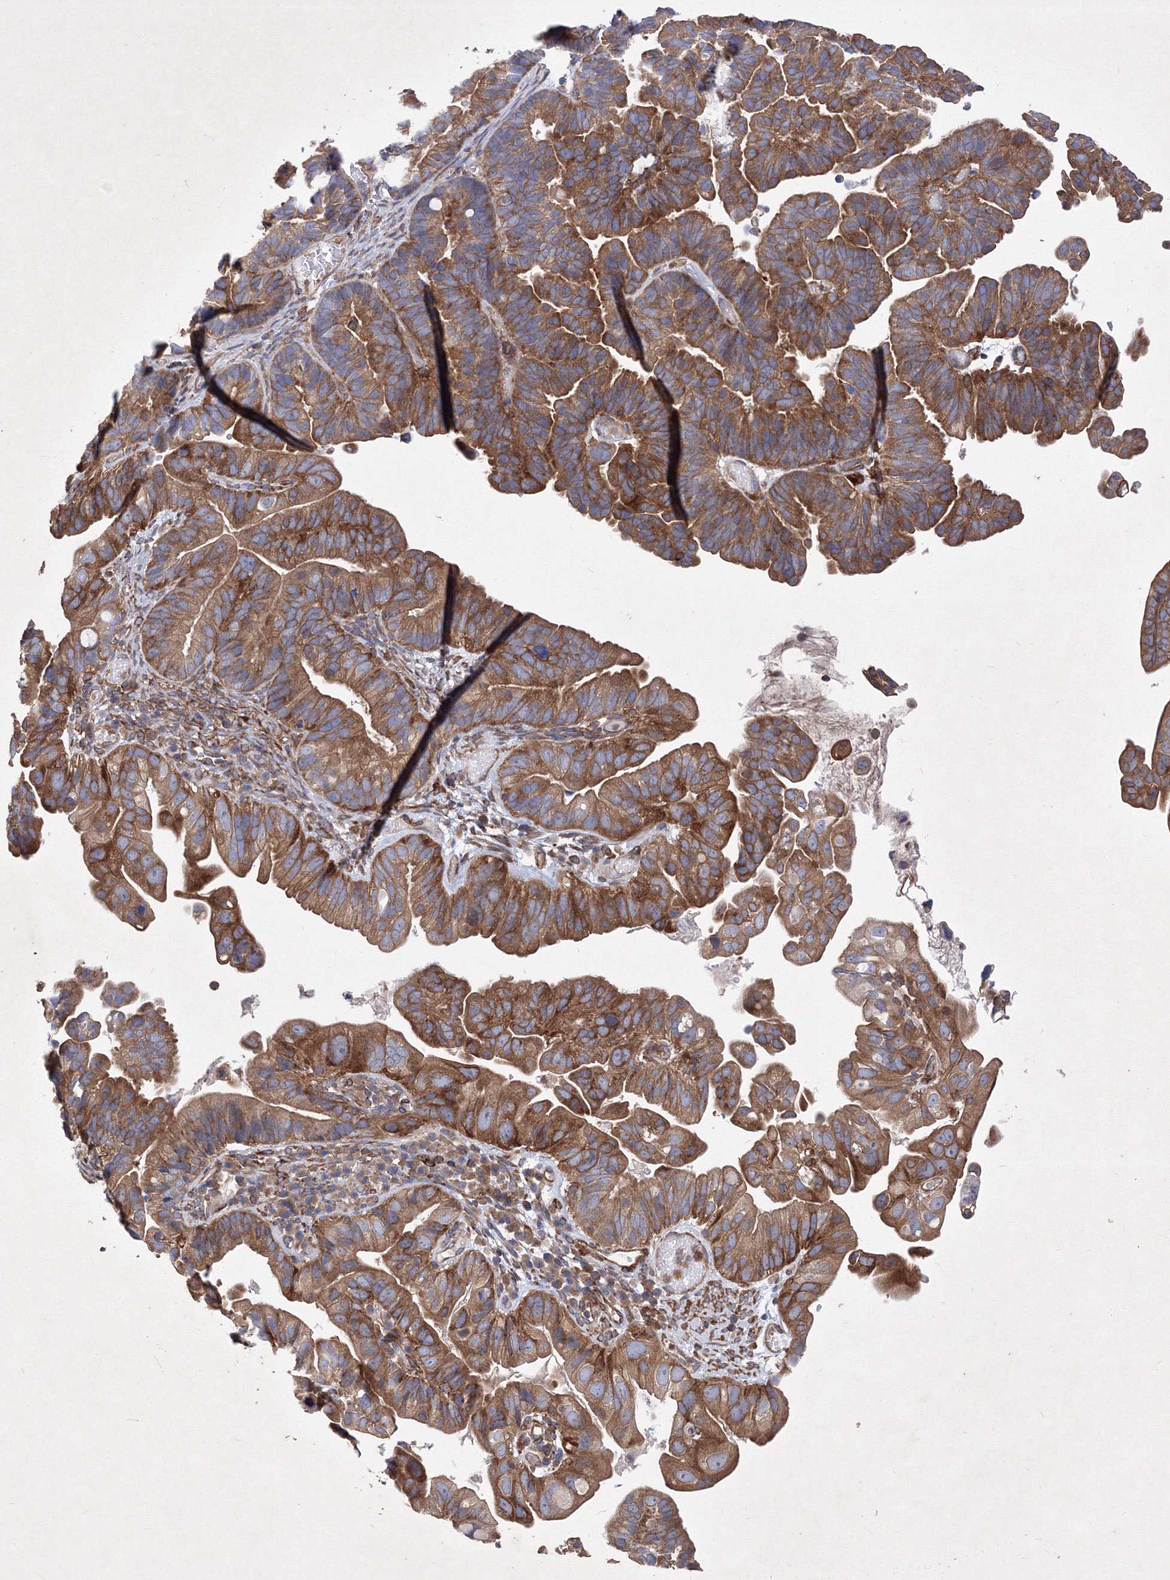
{"staining": {"intensity": "moderate", "quantity": ">75%", "location": "cytoplasmic/membranous"}, "tissue": "ovarian cancer", "cell_type": "Tumor cells", "image_type": "cancer", "snomed": [{"axis": "morphology", "description": "Cystadenocarcinoma, serous, NOS"}, {"axis": "topography", "description": "Ovary"}], "caption": "Brown immunohistochemical staining in human ovarian serous cystadenocarcinoma demonstrates moderate cytoplasmic/membranous staining in about >75% of tumor cells.", "gene": "SNX18", "patient": {"sex": "female", "age": 56}}